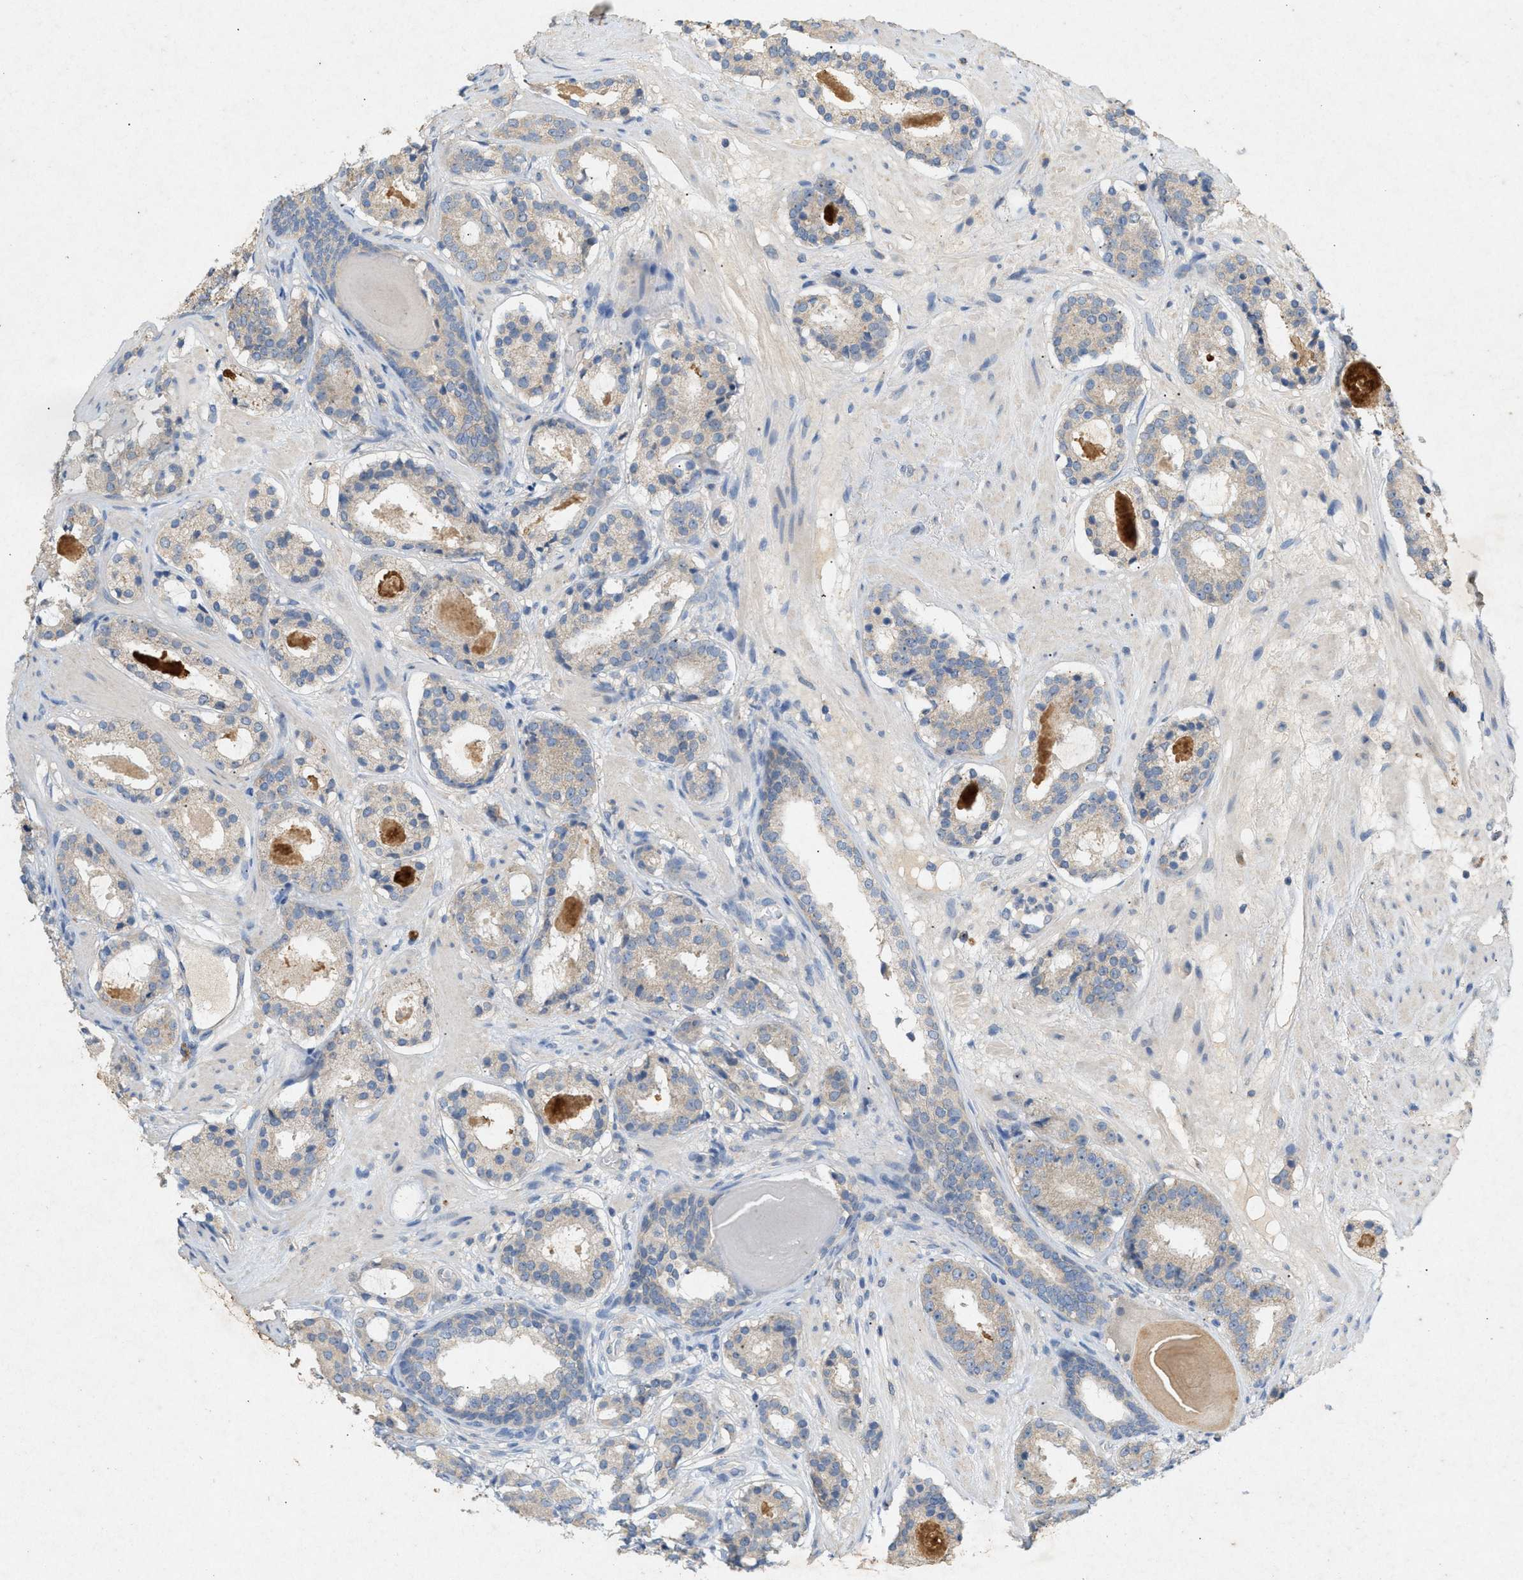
{"staining": {"intensity": "negative", "quantity": "none", "location": "none"}, "tissue": "prostate cancer", "cell_type": "Tumor cells", "image_type": "cancer", "snomed": [{"axis": "morphology", "description": "Adenocarcinoma, Low grade"}, {"axis": "topography", "description": "Prostate"}], "caption": "An image of prostate adenocarcinoma (low-grade) stained for a protein reveals no brown staining in tumor cells.", "gene": "DCAF7", "patient": {"sex": "male", "age": 69}}